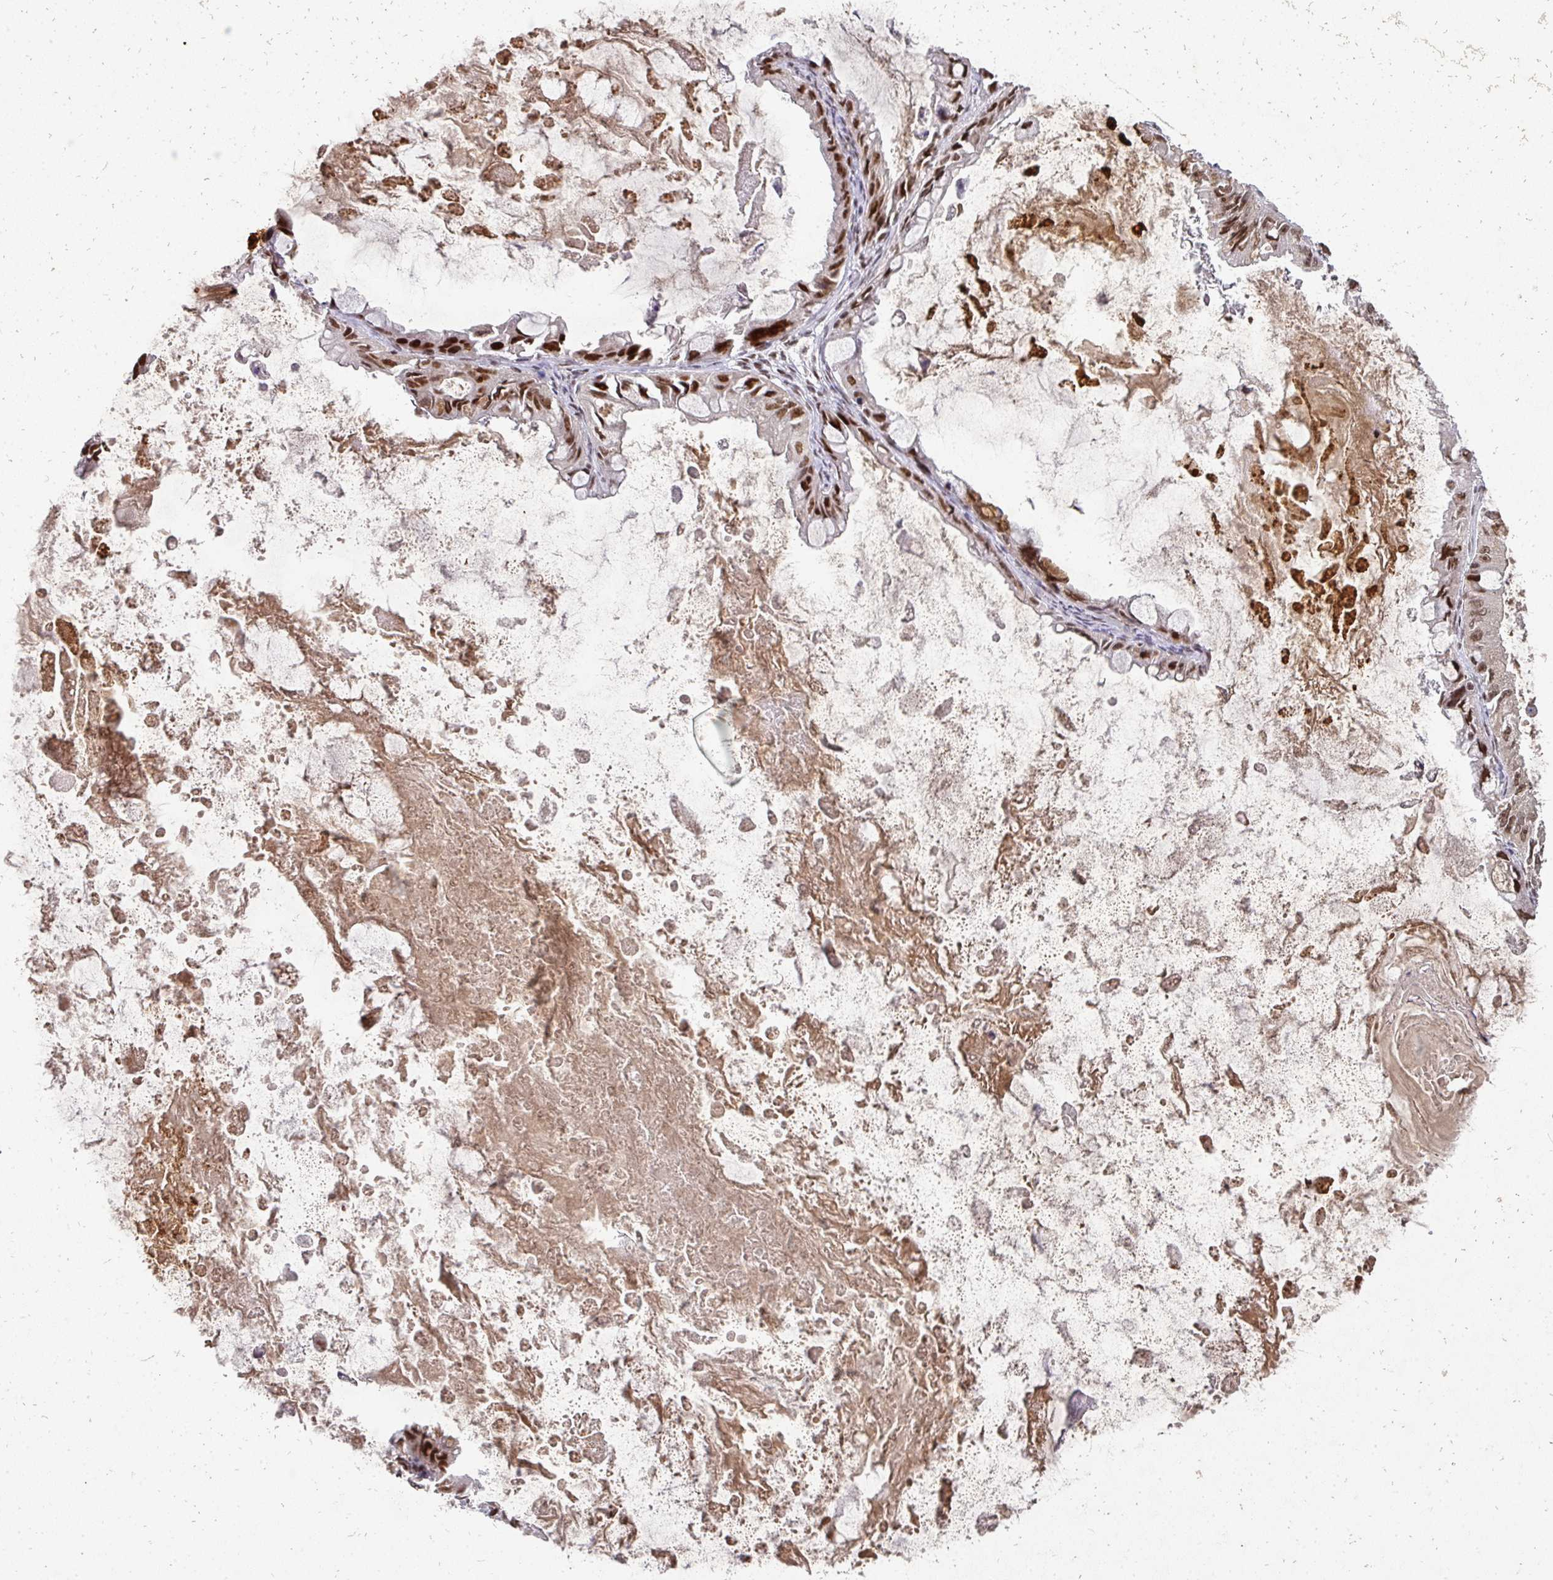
{"staining": {"intensity": "moderate", "quantity": ">75%", "location": "nuclear"}, "tissue": "ovarian cancer", "cell_type": "Tumor cells", "image_type": "cancer", "snomed": [{"axis": "morphology", "description": "Cystadenocarcinoma, mucinous, NOS"}, {"axis": "topography", "description": "Ovary"}], "caption": "This micrograph displays immunohistochemistry staining of ovarian cancer (mucinous cystadenocarcinoma), with medium moderate nuclear positivity in about >75% of tumor cells.", "gene": "NEIL1", "patient": {"sex": "female", "age": 61}}